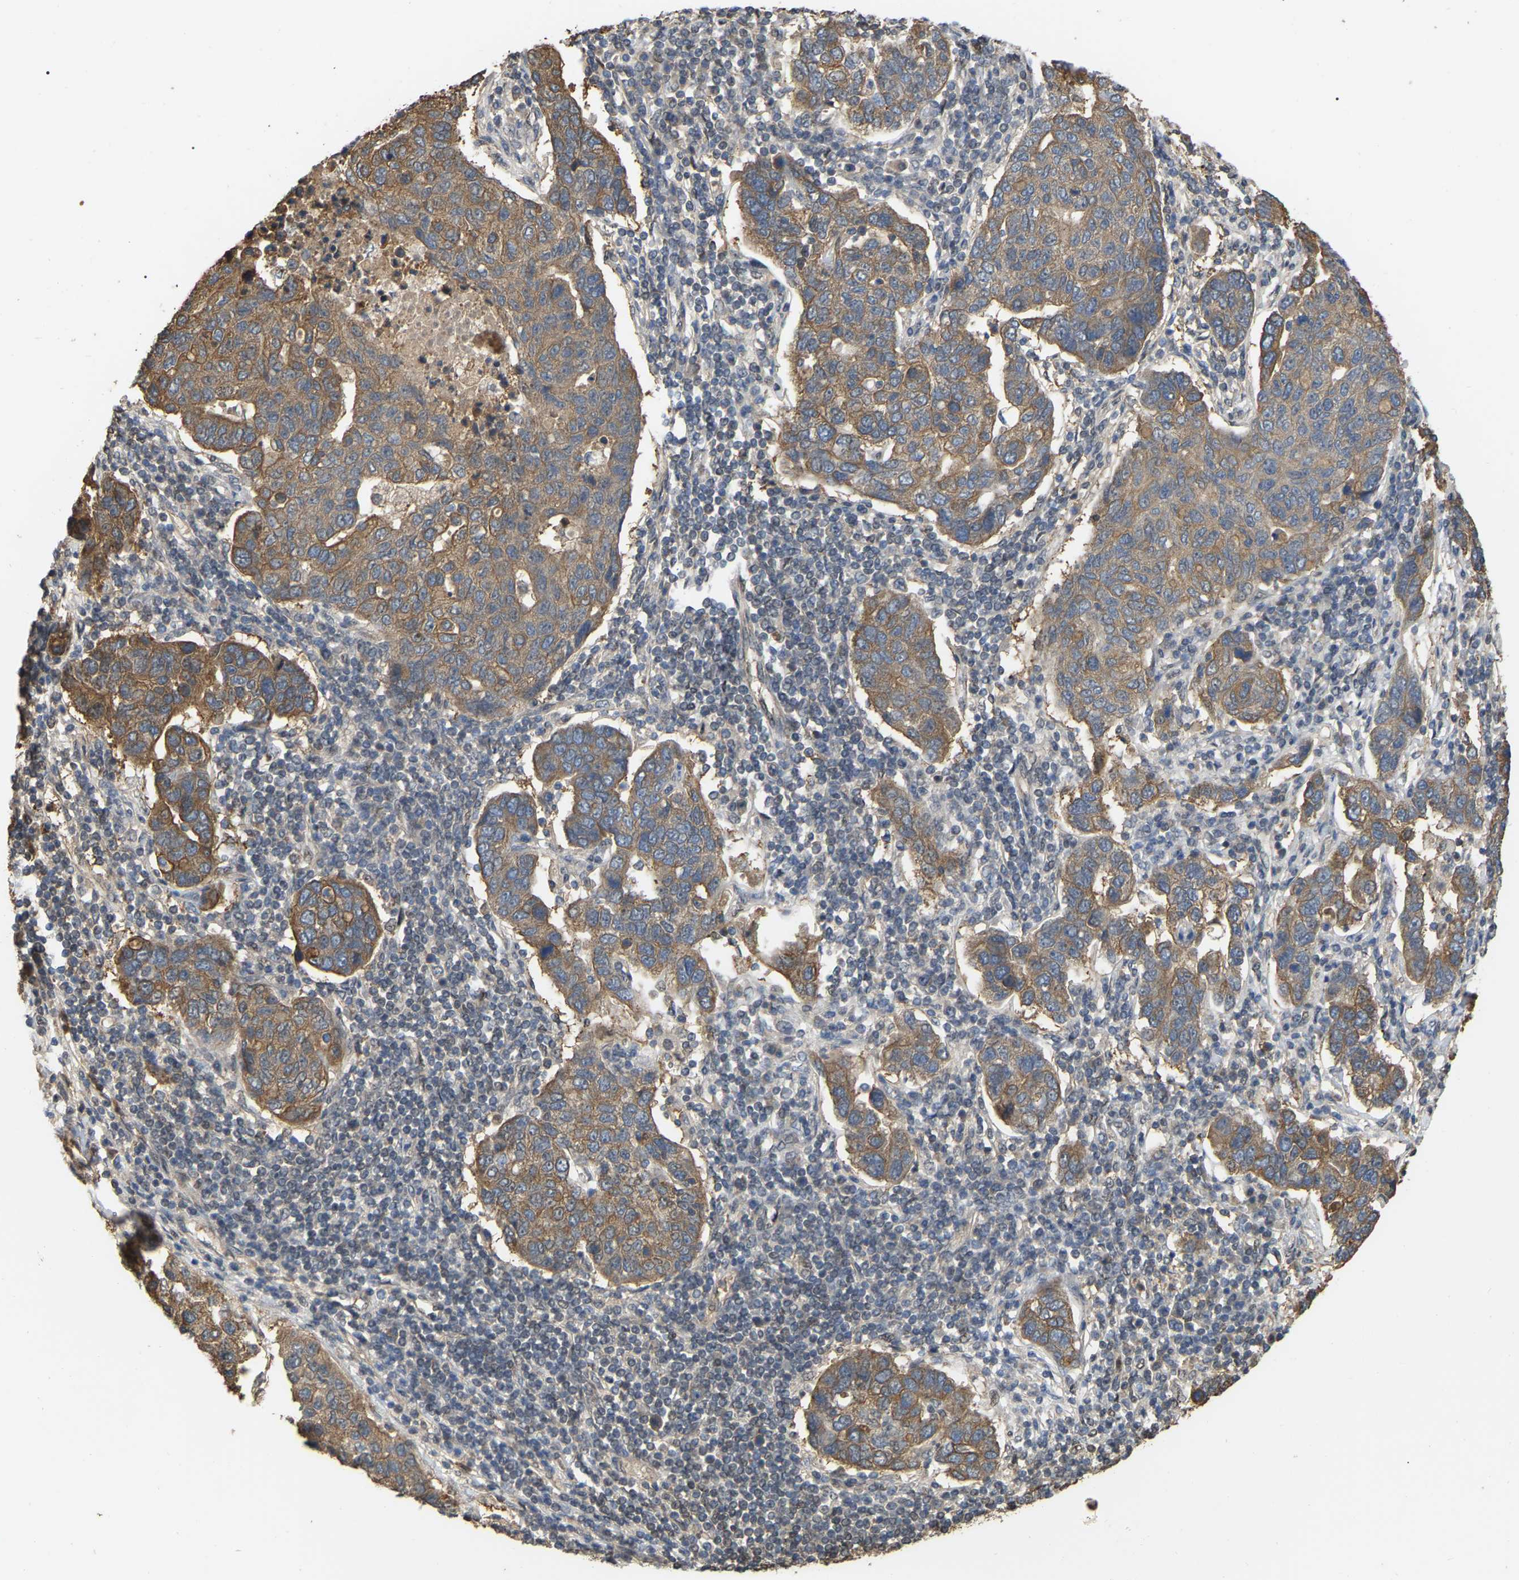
{"staining": {"intensity": "moderate", "quantity": ">75%", "location": "cytoplasmic/membranous"}, "tissue": "pancreatic cancer", "cell_type": "Tumor cells", "image_type": "cancer", "snomed": [{"axis": "morphology", "description": "Adenocarcinoma, NOS"}, {"axis": "topography", "description": "Pancreas"}], "caption": "Tumor cells show medium levels of moderate cytoplasmic/membranous expression in approximately >75% of cells in human pancreatic cancer (adenocarcinoma).", "gene": "FAM219A", "patient": {"sex": "female", "age": 61}}